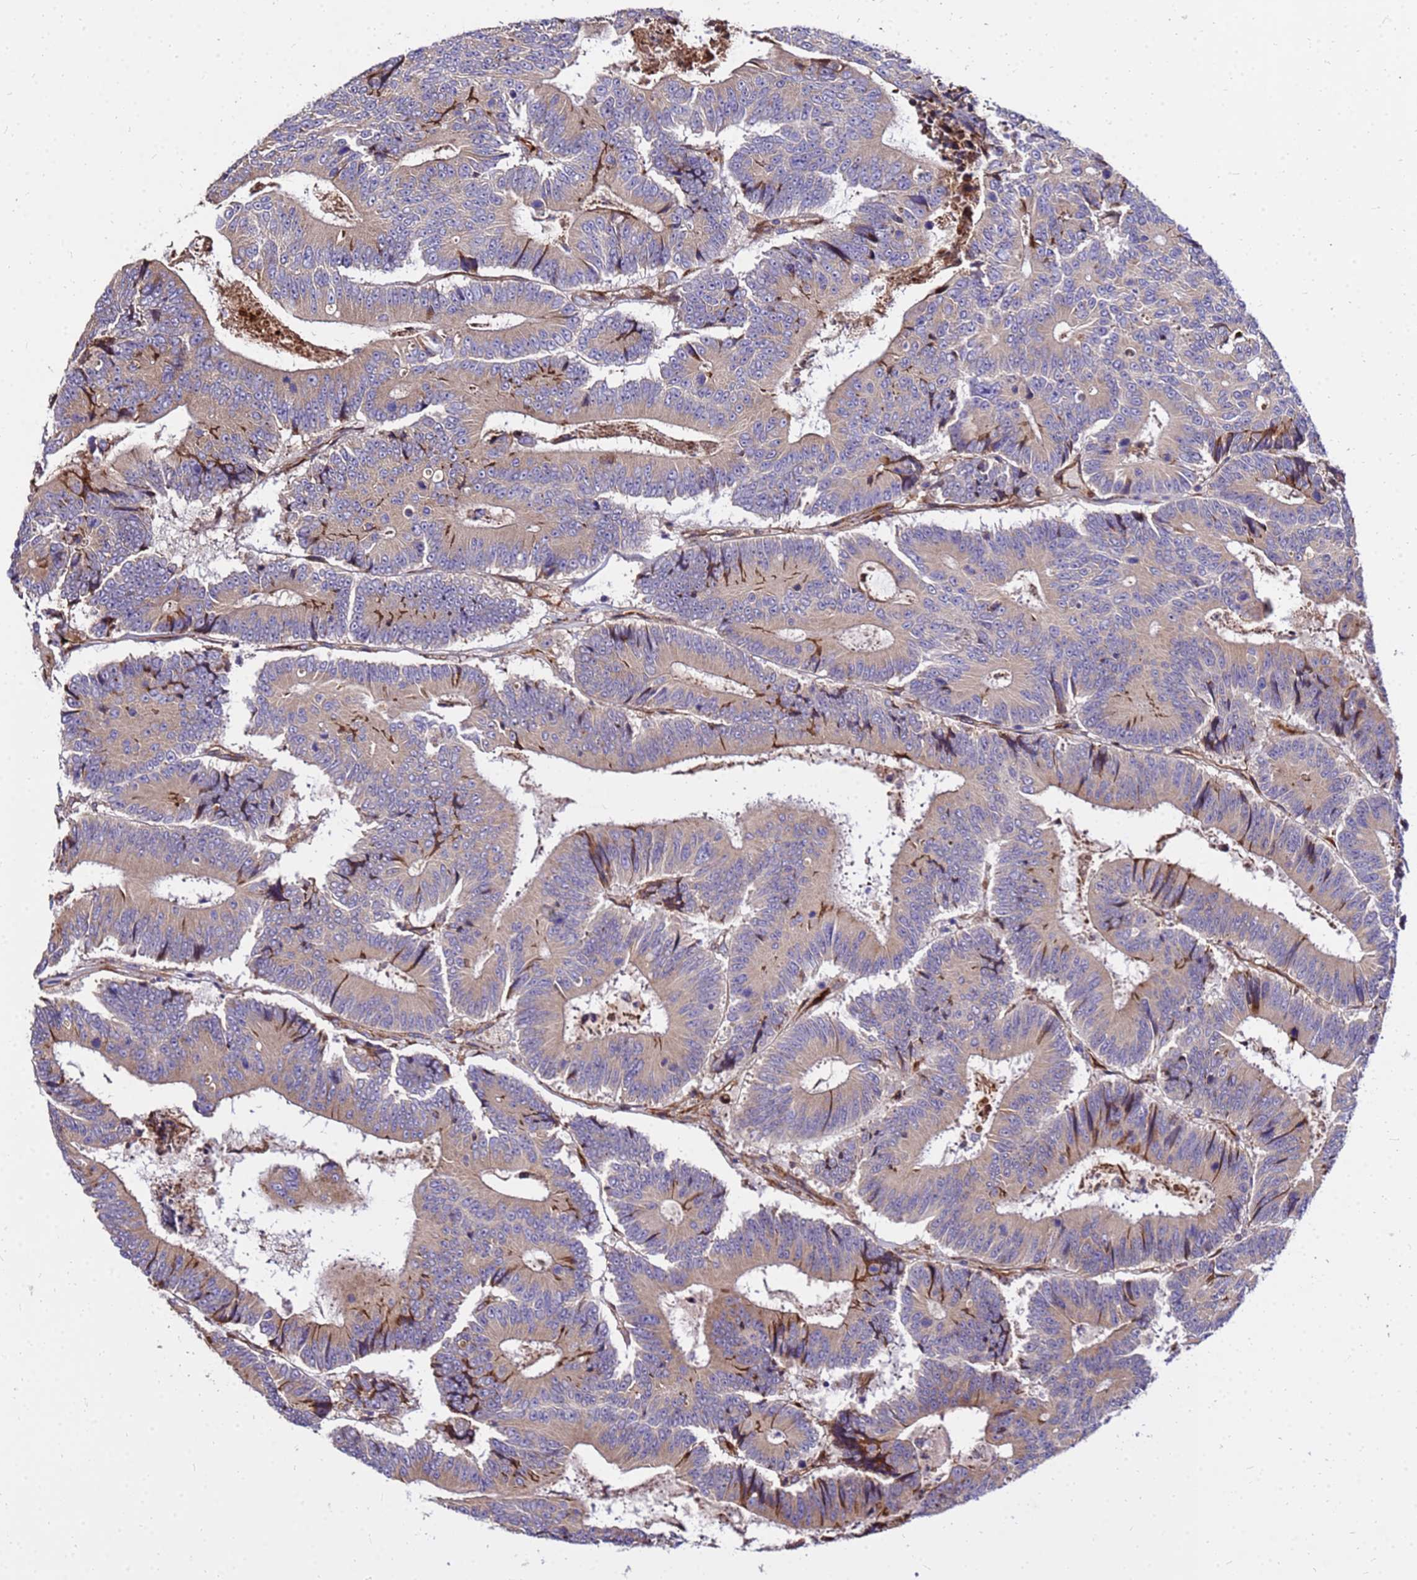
{"staining": {"intensity": "weak", "quantity": ">75%", "location": "cytoplasmic/membranous"}, "tissue": "colorectal cancer", "cell_type": "Tumor cells", "image_type": "cancer", "snomed": [{"axis": "morphology", "description": "Adenocarcinoma, NOS"}, {"axis": "topography", "description": "Colon"}], "caption": "A micrograph of colorectal adenocarcinoma stained for a protein exhibits weak cytoplasmic/membranous brown staining in tumor cells. The protein is stained brown, and the nuclei are stained in blue (DAB IHC with brightfield microscopy, high magnification).", "gene": "WWC2", "patient": {"sex": "male", "age": 83}}